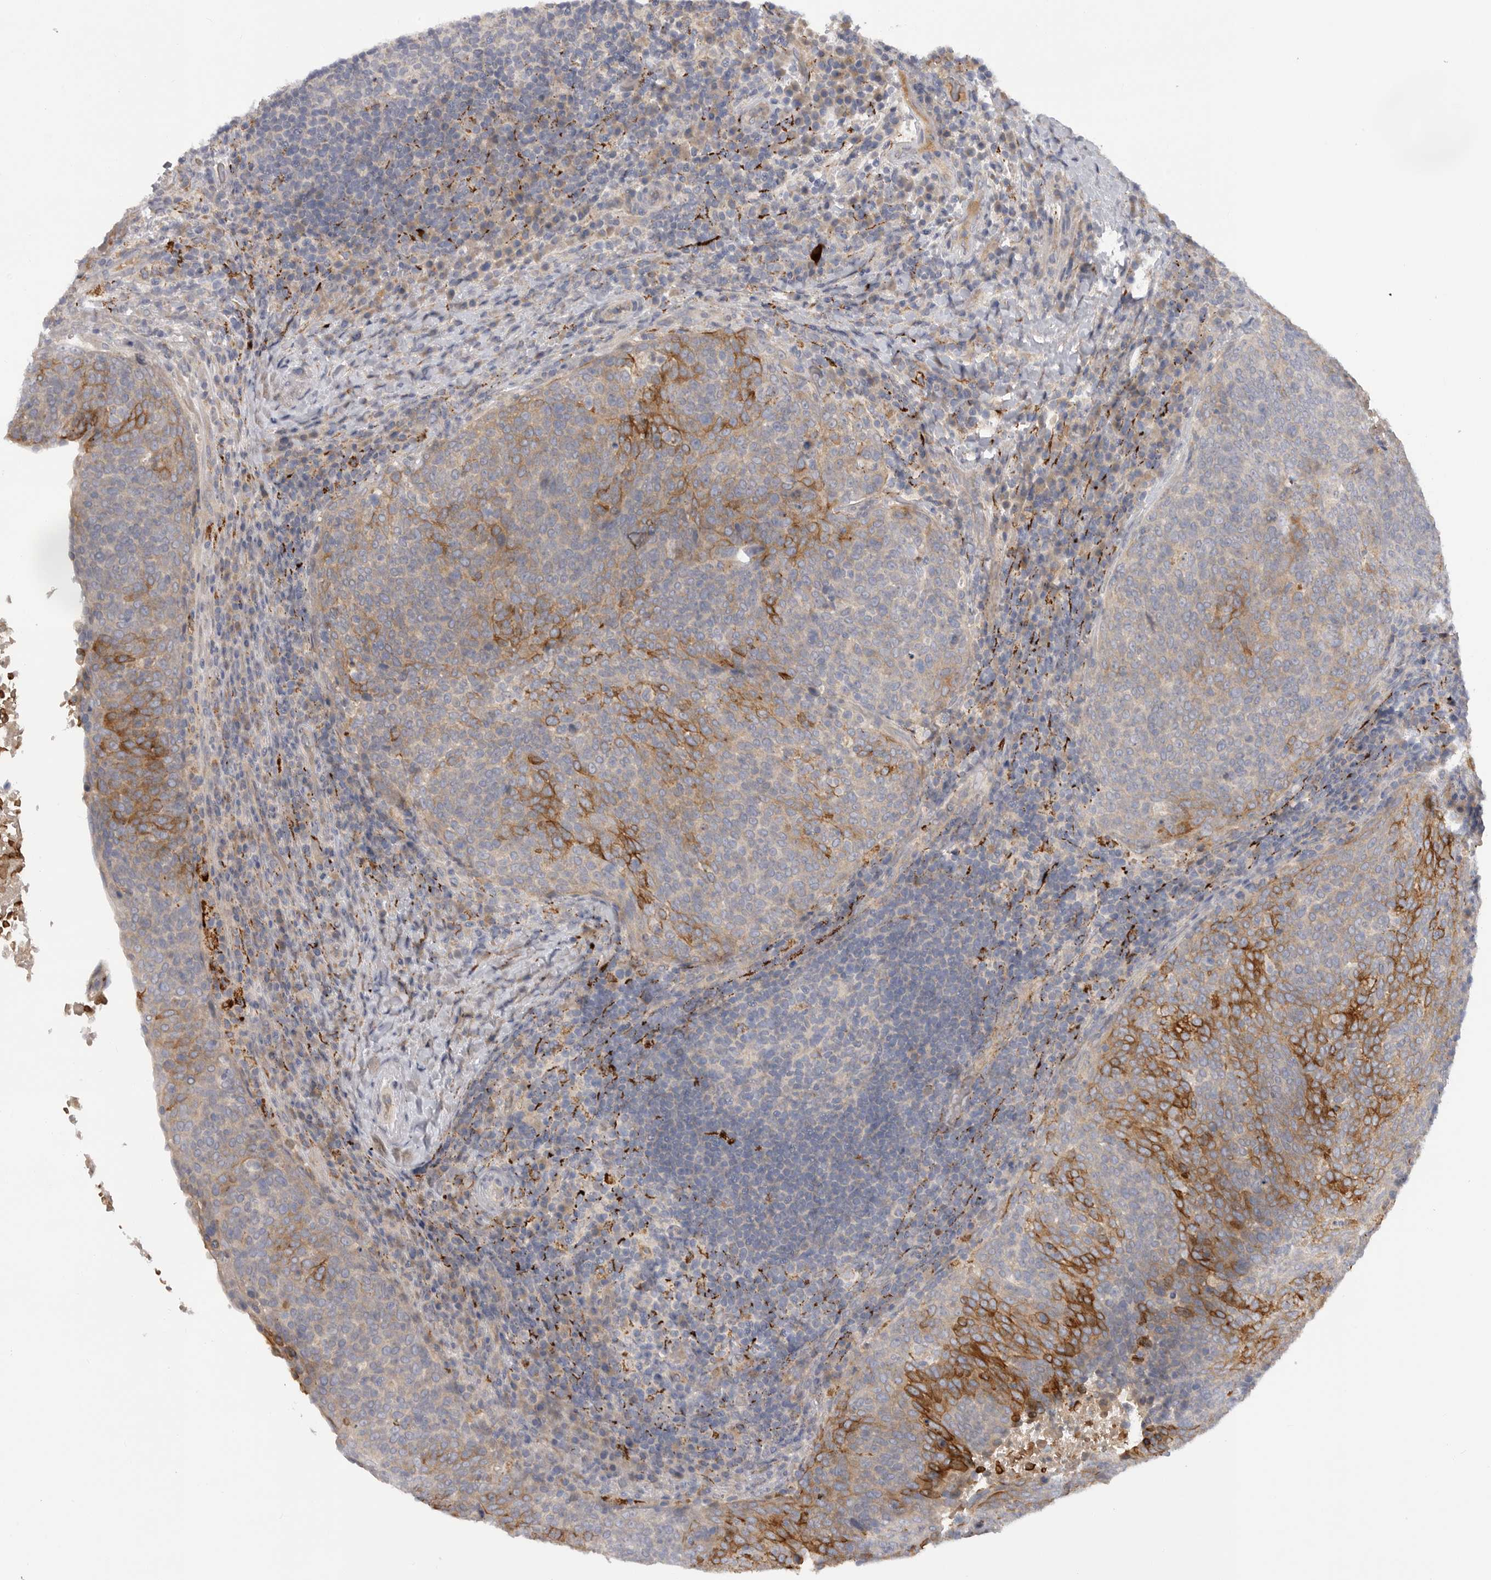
{"staining": {"intensity": "strong", "quantity": "25%-75%", "location": "cytoplasmic/membranous"}, "tissue": "head and neck cancer", "cell_type": "Tumor cells", "image_type": "cancer", "snomed": [{"axis": "morphology", "description": "Squamous cell carcinoma, NOS"}, {"axis": "morphology", "description": "Squamous cell carcinoma, metastatic, NOS"}, {"axis": "topography", "description": "Lymph node"}, {"axis": "topography", "description": "Head-Neck"}], "caption": "Immunohistochemistry (IHC) of human head and neck cancer demonstrates high levels of strong cytoplasmic/membranous expression in about 25%-75% of tumor cells.", "gene": "DHDDS", "patient": {"sex": "male", "age": 62}}